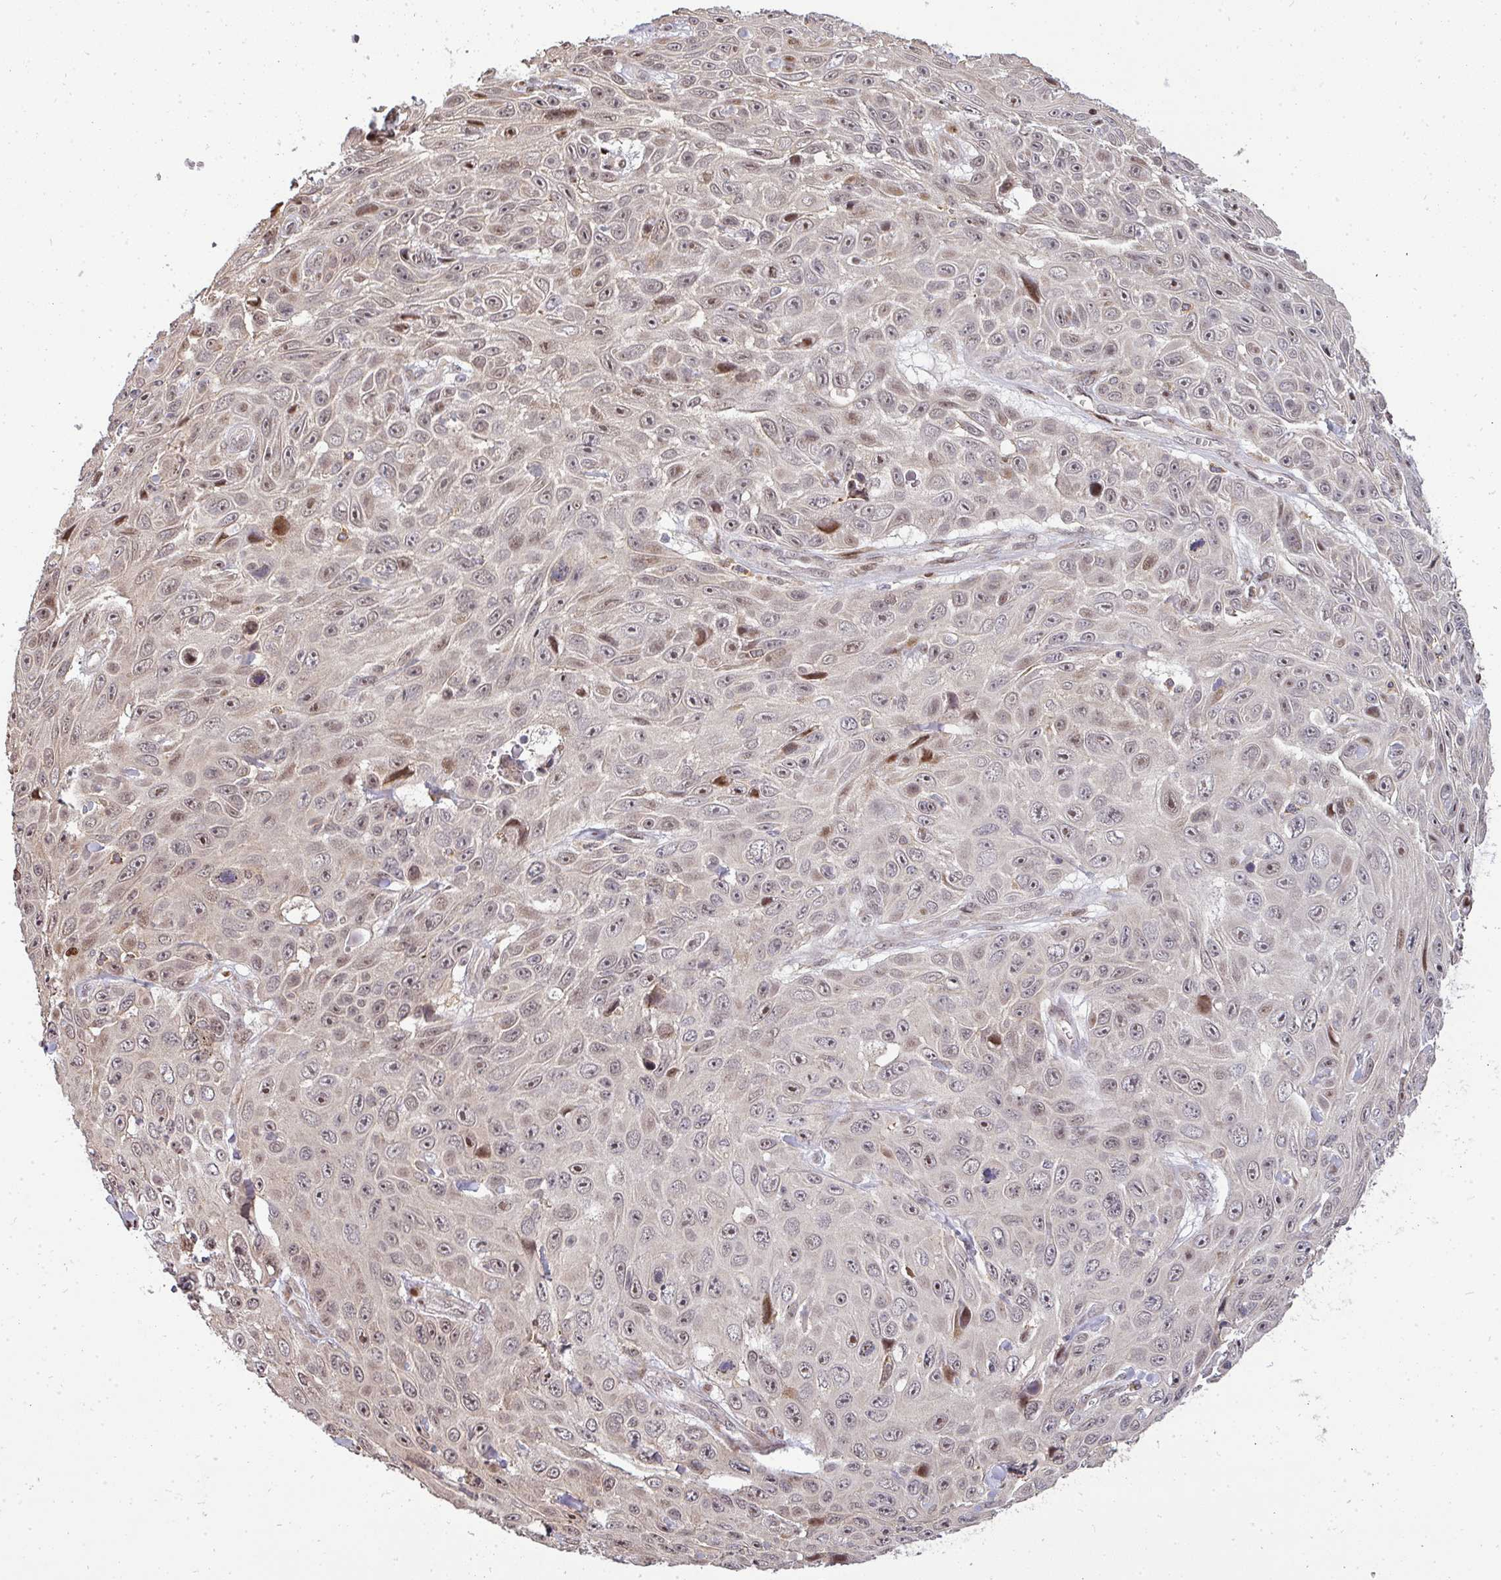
{"staining": {"intensity": "moderate", "quantity": "25%-75%", "location": "nuclear"}, "tissue": "skin cancer", "cell_type": "Tumor cells", "image_type": "cancer", "snomed": [{"axis": "morphology", "description": "Squamous cell carcinoma, NOS"}, {"axis": "topography", "description": "Skin"}], "caption": "This is a micrograph of IHC staining of skin cancer (squamous cell carcinoma), which shows moderate staining in the nuclear of tumor cells.", "gene": "PATZ1", "patient": {"sex": "male", "age": 82}}